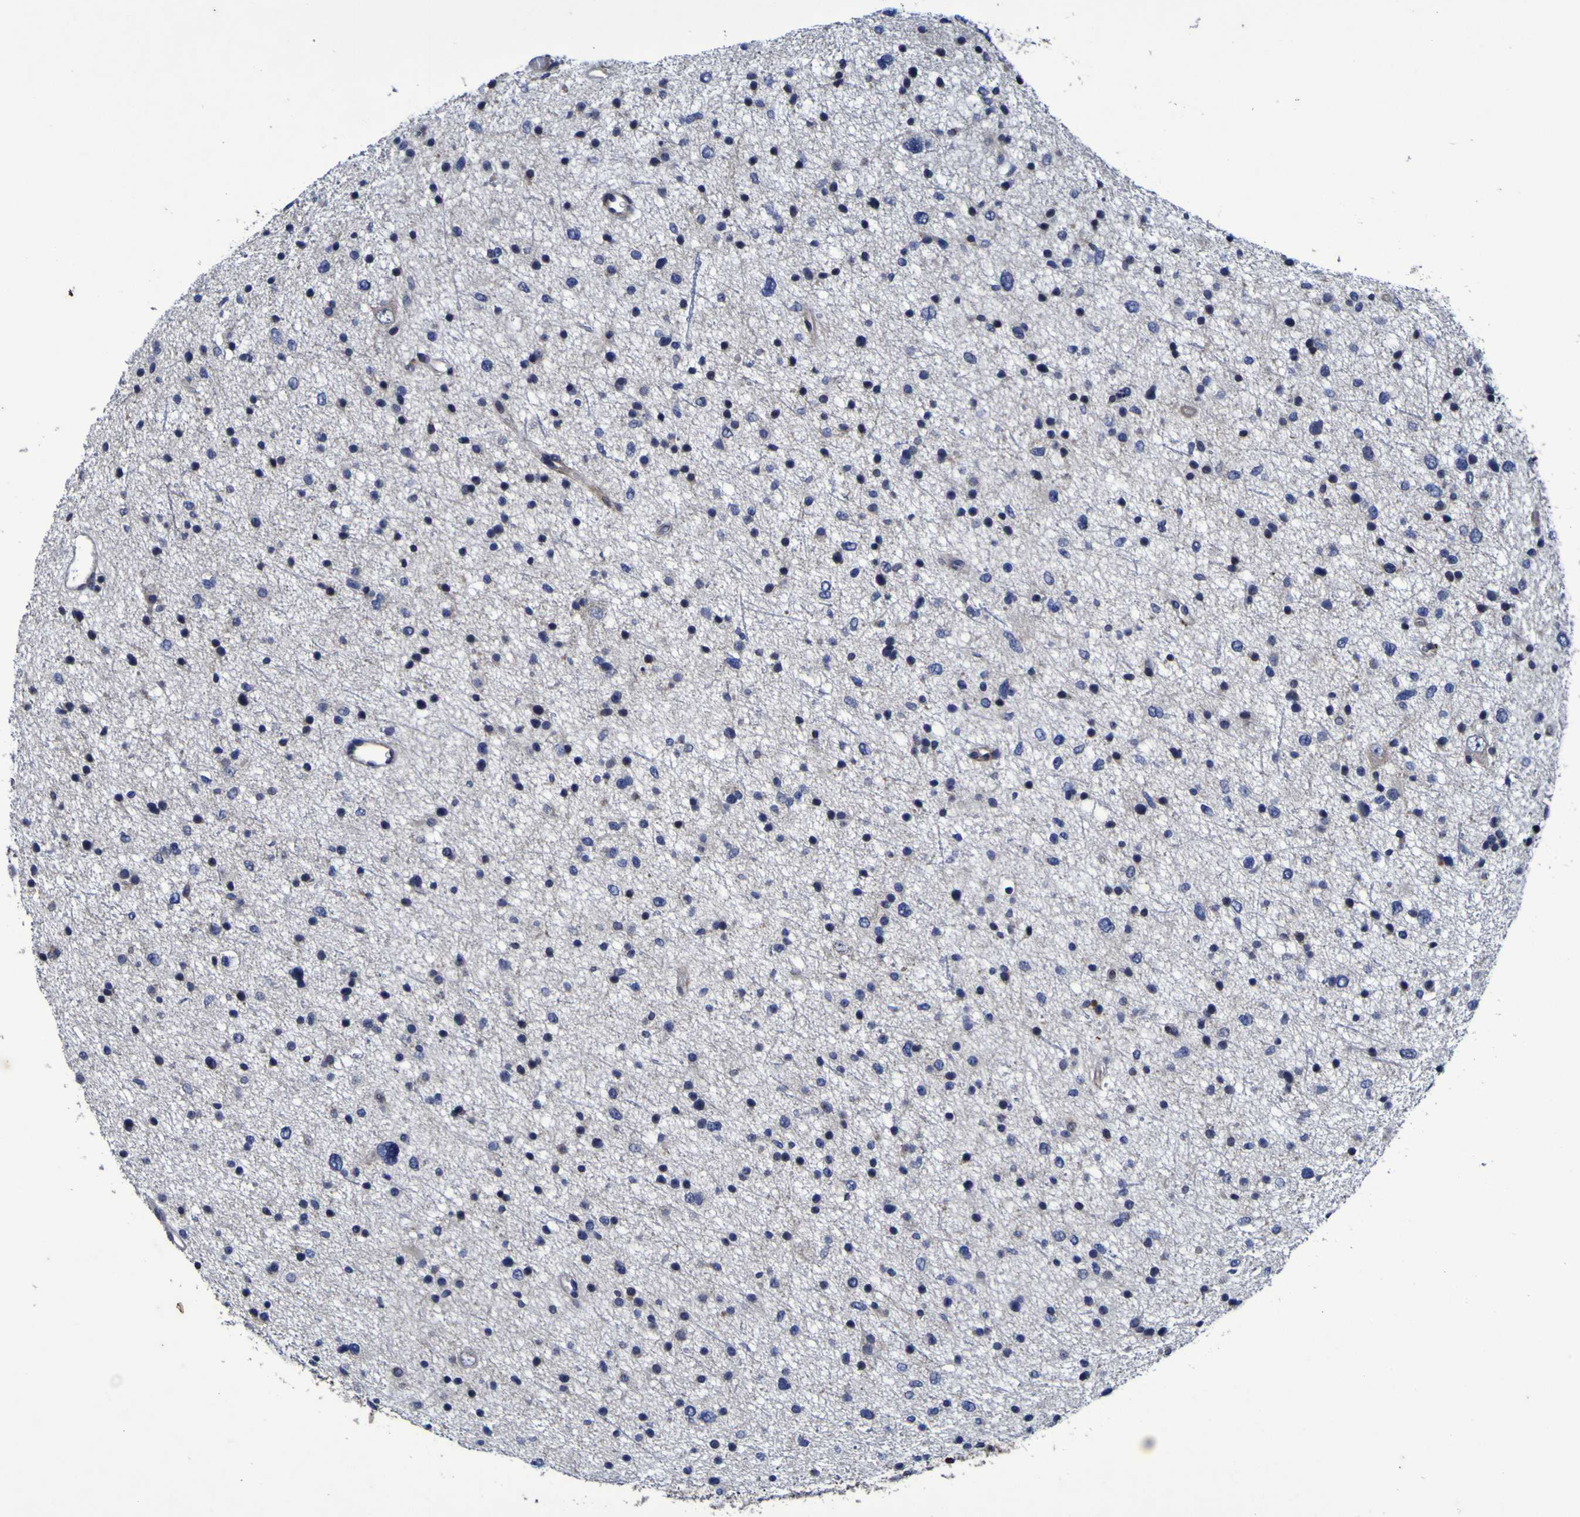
{"staining": {"intensity": "negative", "quantity": "none", "location": "none"}, "tissue": "glioma", "cell_type": "Tumor cells", "image_type": "cancer", "snomed": [{"axis": "morphology", "description": "Glioma, malignant, Low grade"}, {"axis": "topography", "description": "Brain"}], "caption": "Immunohistochemistry (IHC) of human malignant low-grade glioma displays no expression in tumor cells.", "gene": "P3H1", "patient": {"sex": "female", "age": 37}}